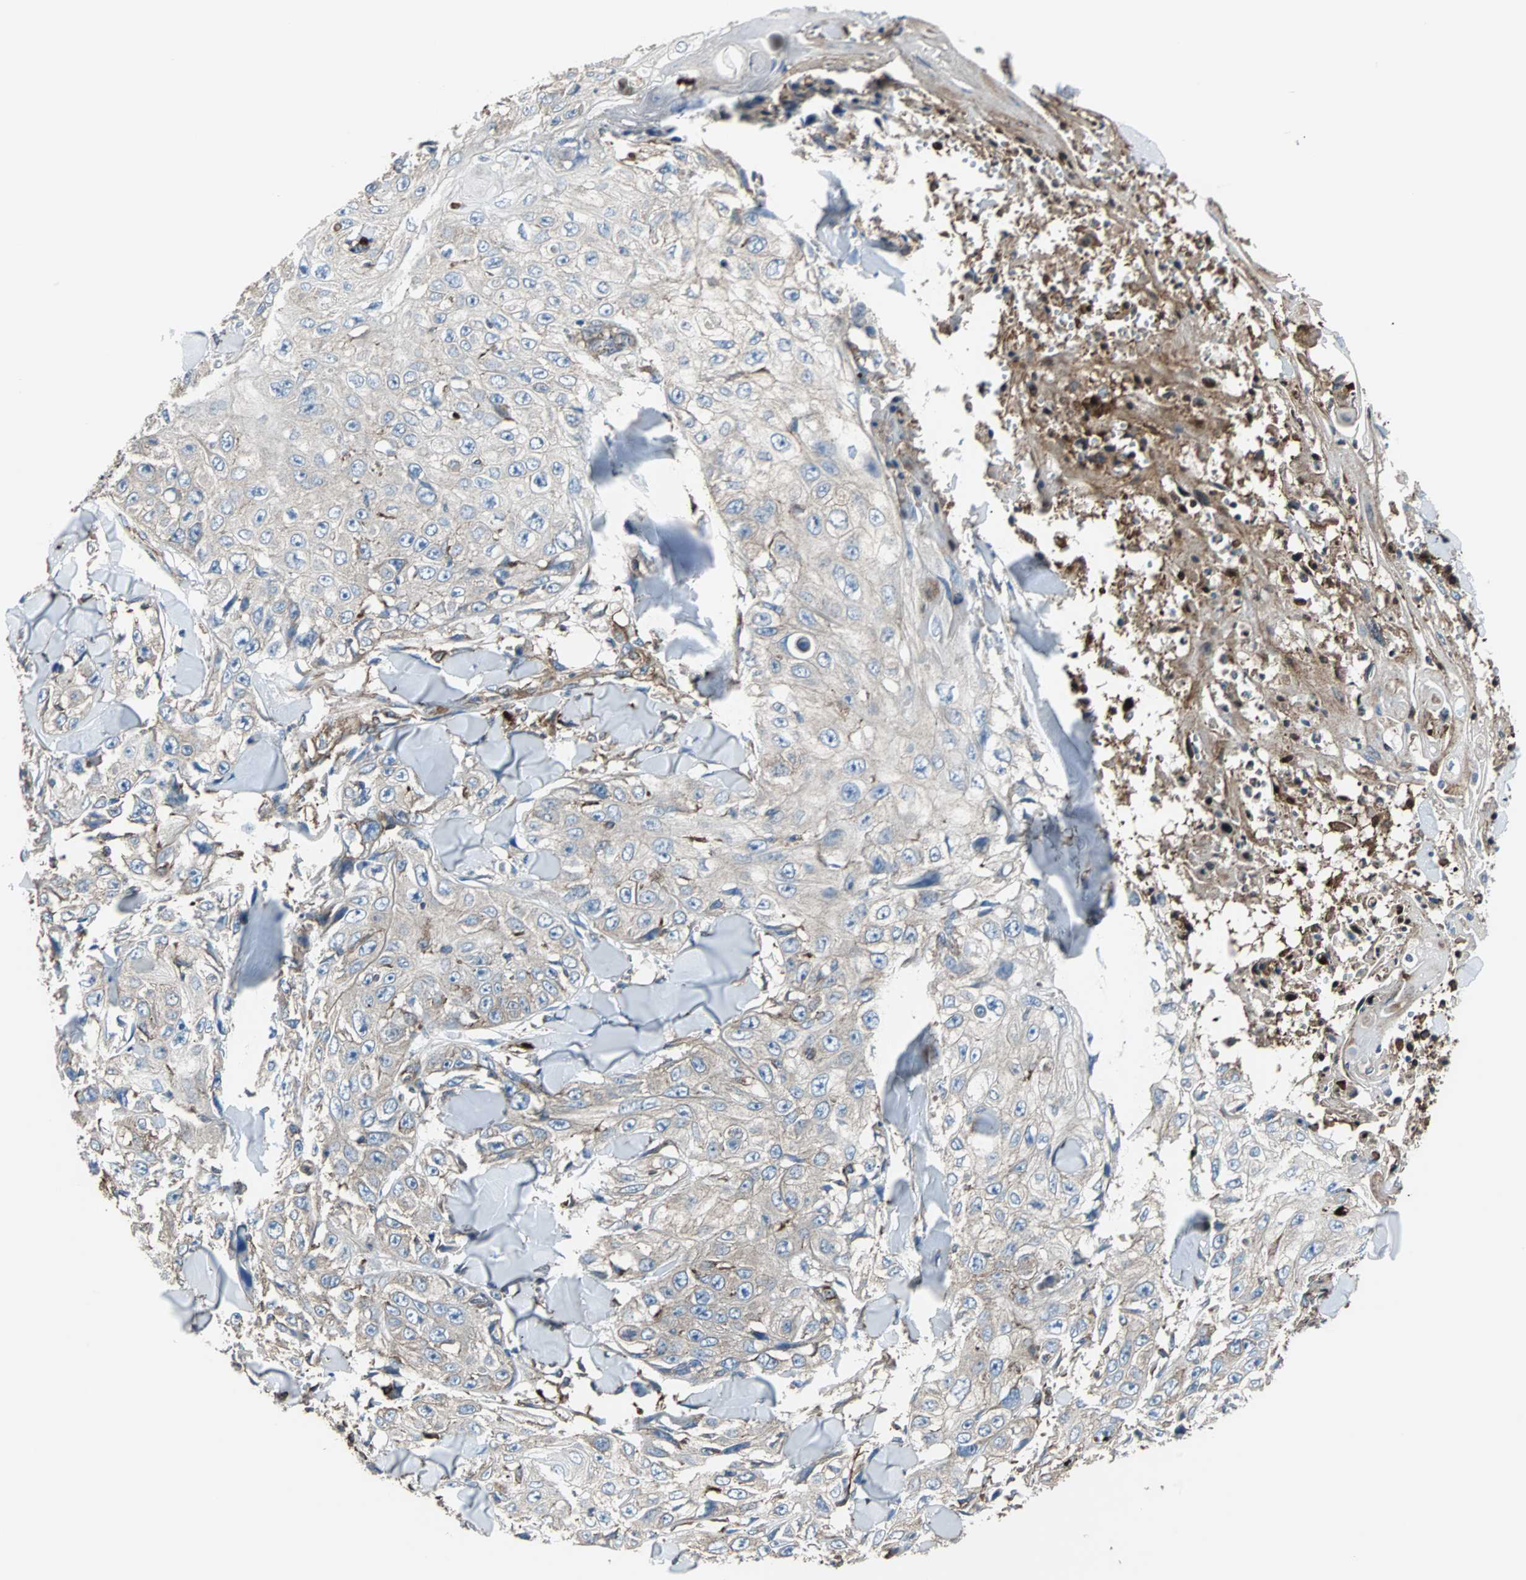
{"staining": {"intensity": "weak", "quantity": ">75%", "location": "cytoplasmic/membranous"}, "tissue": "skin cancer", "cell_type": "Tumor cells", "image_type": "cancer", "snomed": [{"axis": "morphology", "description": "Squamous cell carcinoma, NOS"}, {"axis": "topography", "description": "Skin"}], "caption": "Brown immunohistochemical staining in human skin squamous cell carcinoma shows weak cytoplasmic/membranous expression in about >75% of tumor cells.", "gene": "PLCG2", "patient": {"sex": "male", "age": 86}}